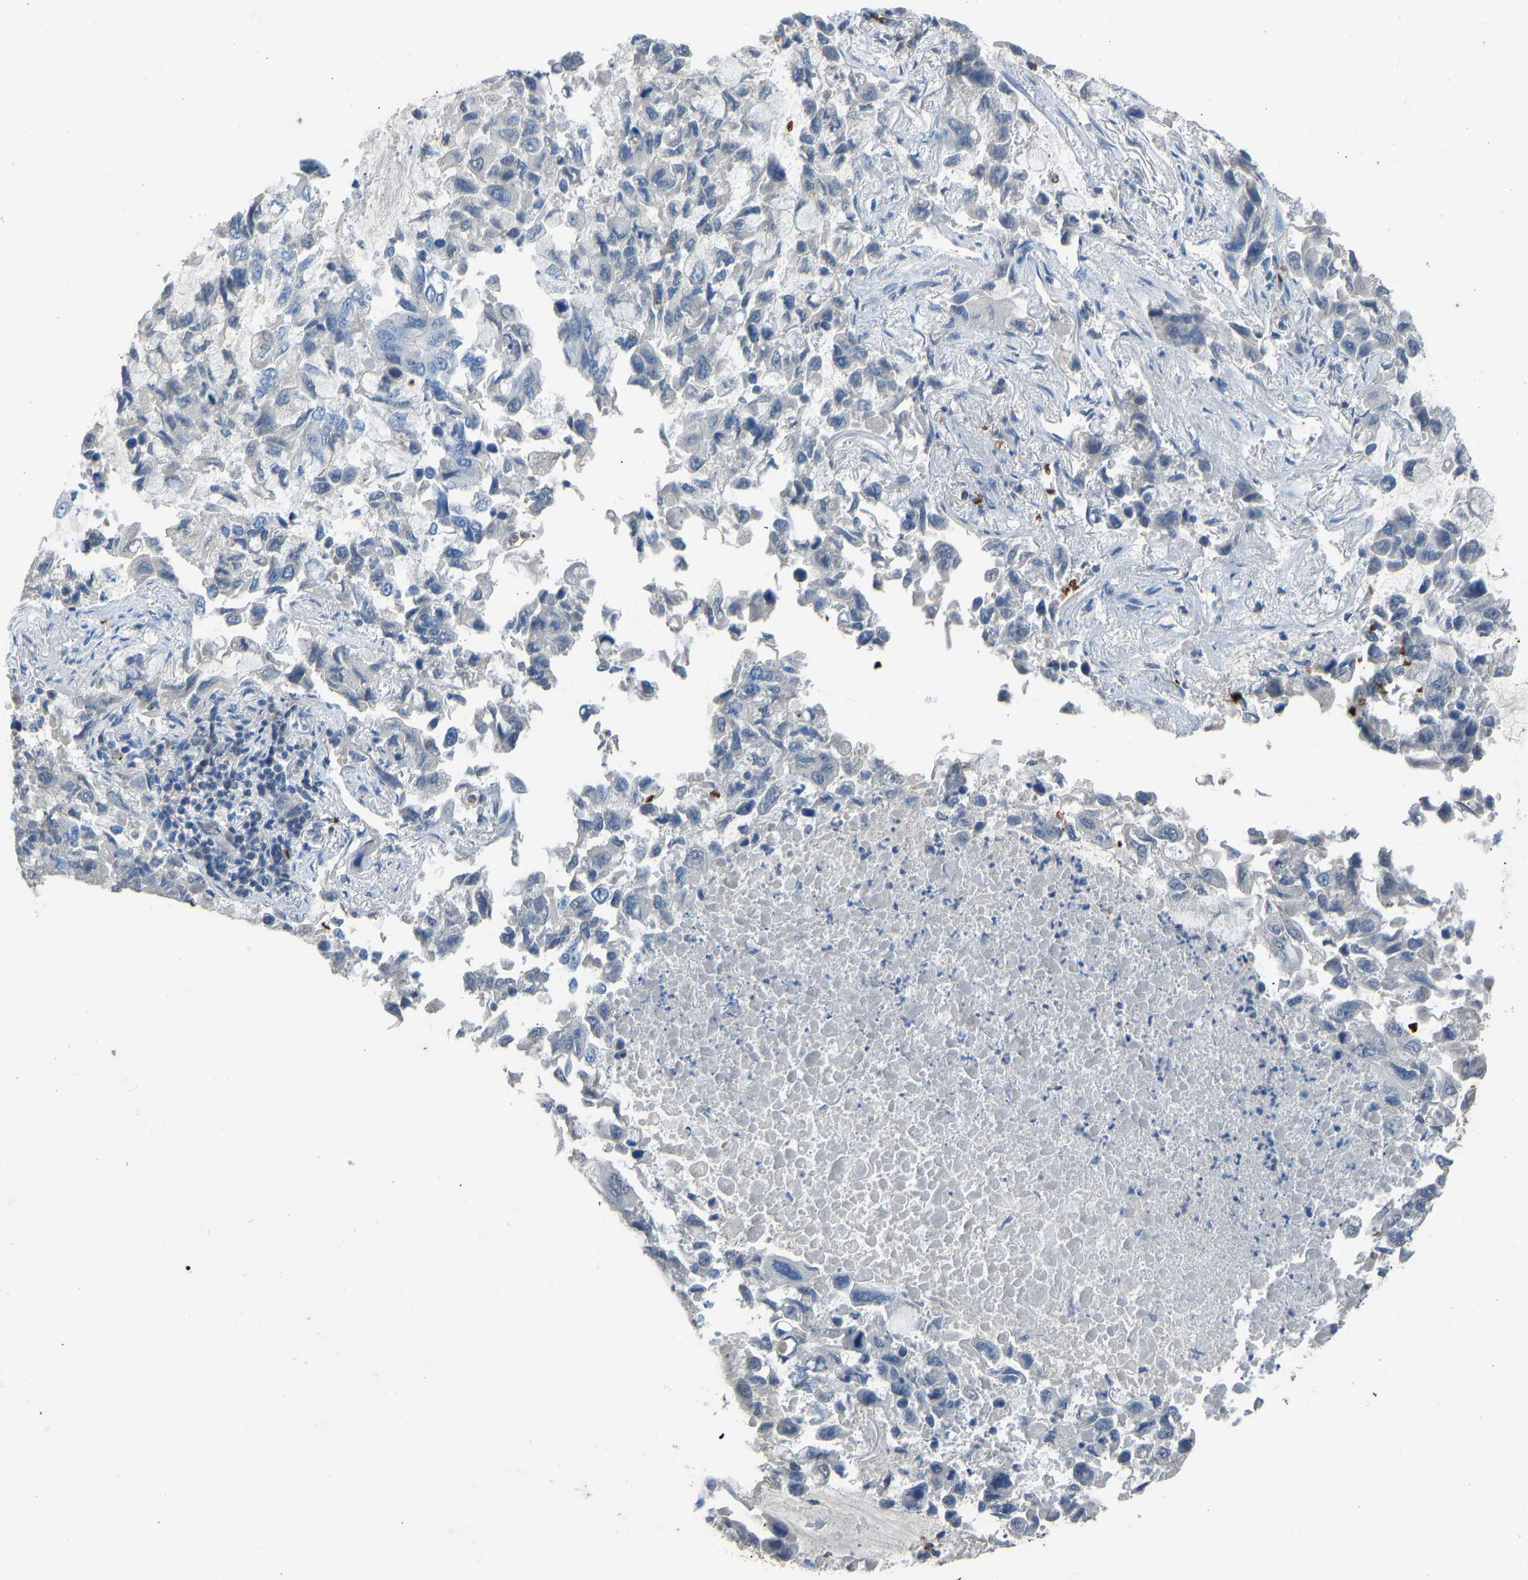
{"staining": {"intensity": "negative", "quantity": "none", "location": "none"}, "tissue": "lung cancer", "cell_type": "Tumor cells", "image_type": "cancer", "snomed": [{"axis": "morphology", "description": "Adenocarcinoma, NOS"}, {"axis": "topography", "description": "Lung"}], "caption": "Adenocarcinoma (lung) stained for a protein using immunohistochemistry (IHC) displays no staining tumor cells.", "gene": "PIGS", "patient": {"sex": "male", "age": 64}}